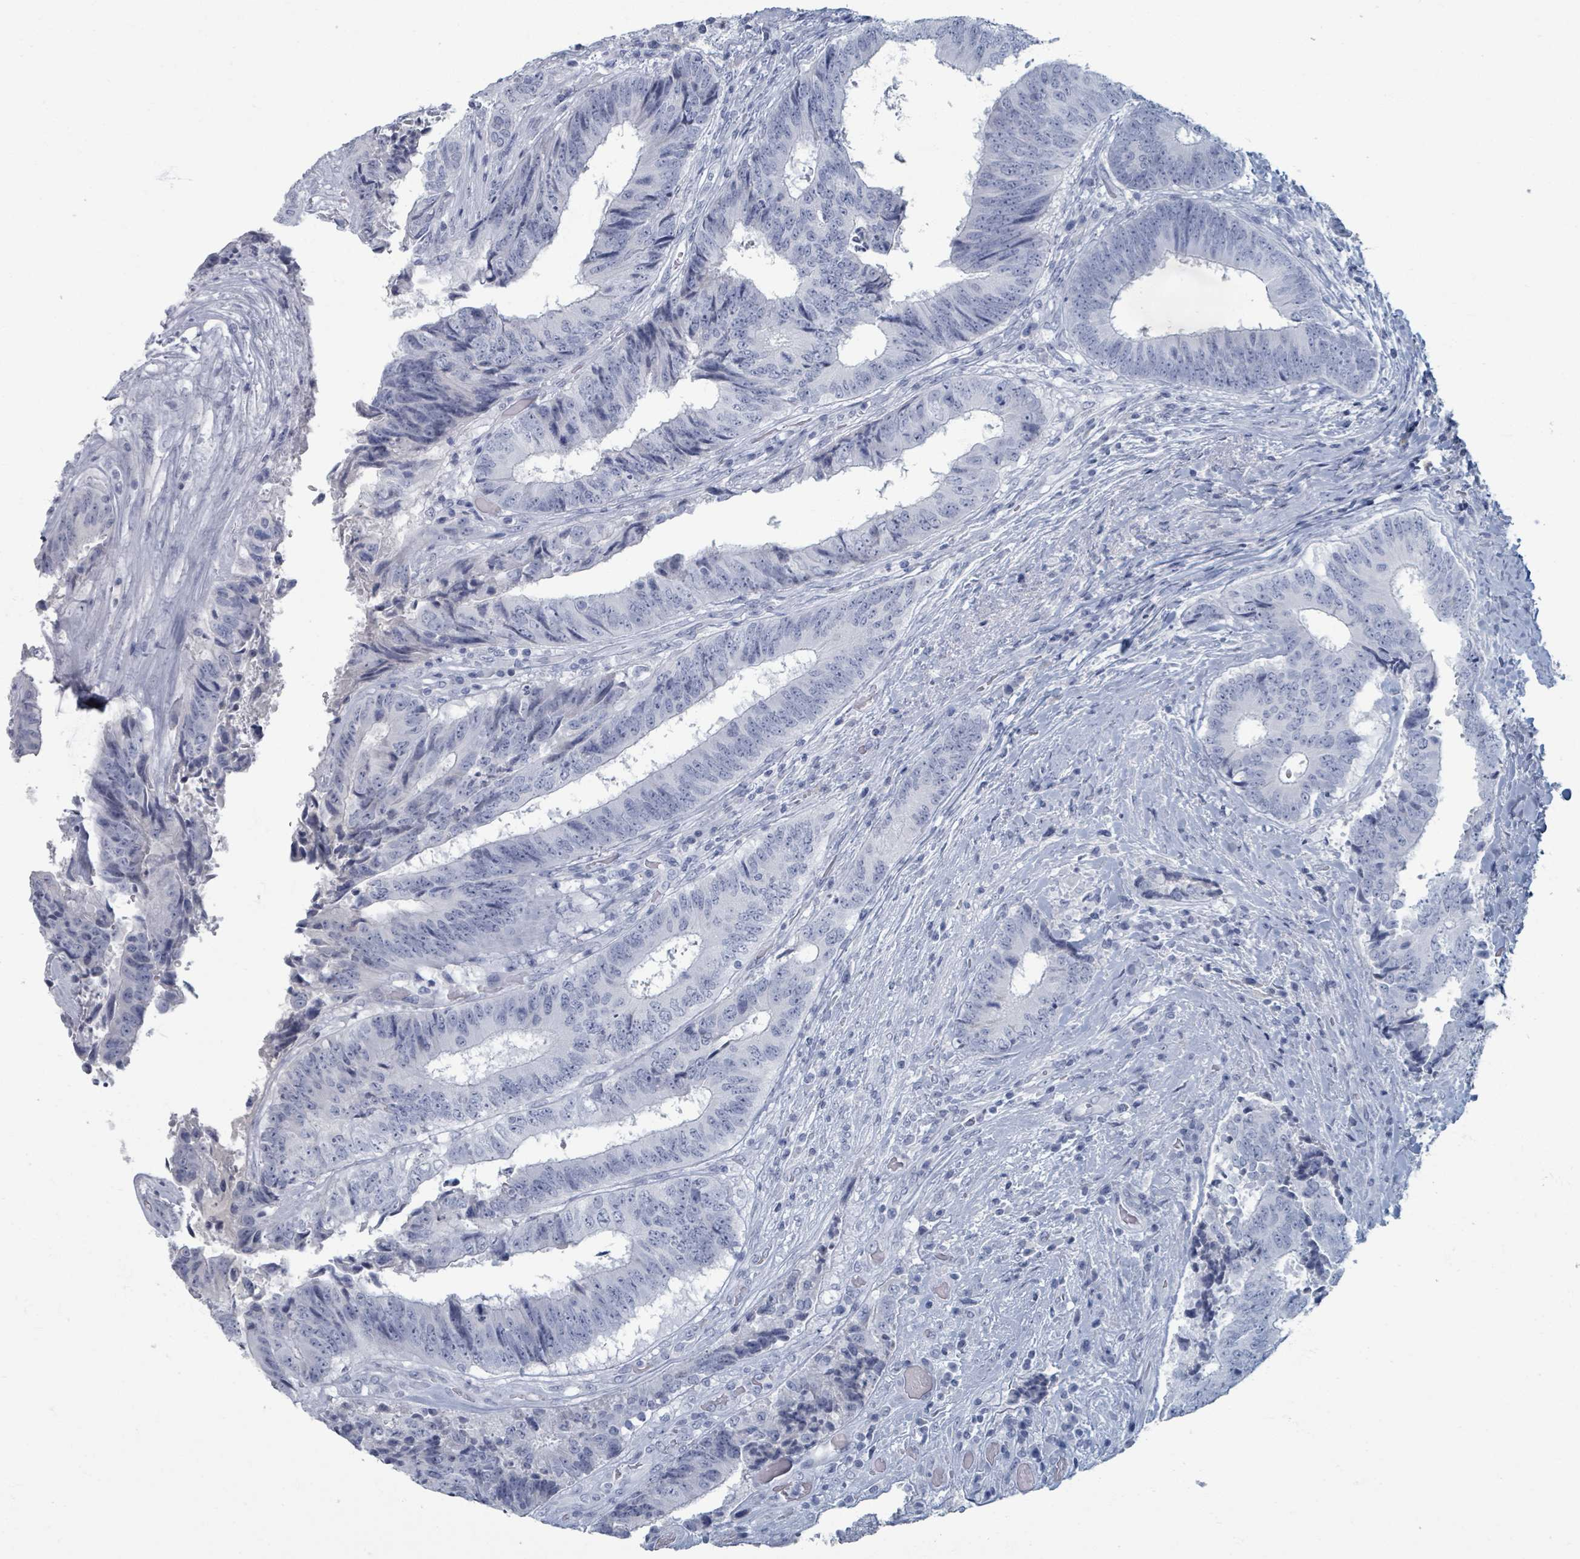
{"staining": {"intensity": "negative", "quantity": "none", "location": "none"}, "tissue": "colorectal cancer", "cell_type": "Tumor cells", "image_type": "cancer", "snomed": [{"axis": "morphology", "description": "Adenocarcinoma, NOS"}, {"axis": "topography", "description": "Rectum"}], "caption": "Immunohistochemical staining of adenocarcinoma (colorectal) shows no significant staining in tumor cells. Brightfield microscopy of IHC stained with DAB (brown) and hematoxylin (blue), captured at high magnification.", "gene": "TAS2R1", "patient": {"sex": "male", "age": 72}}